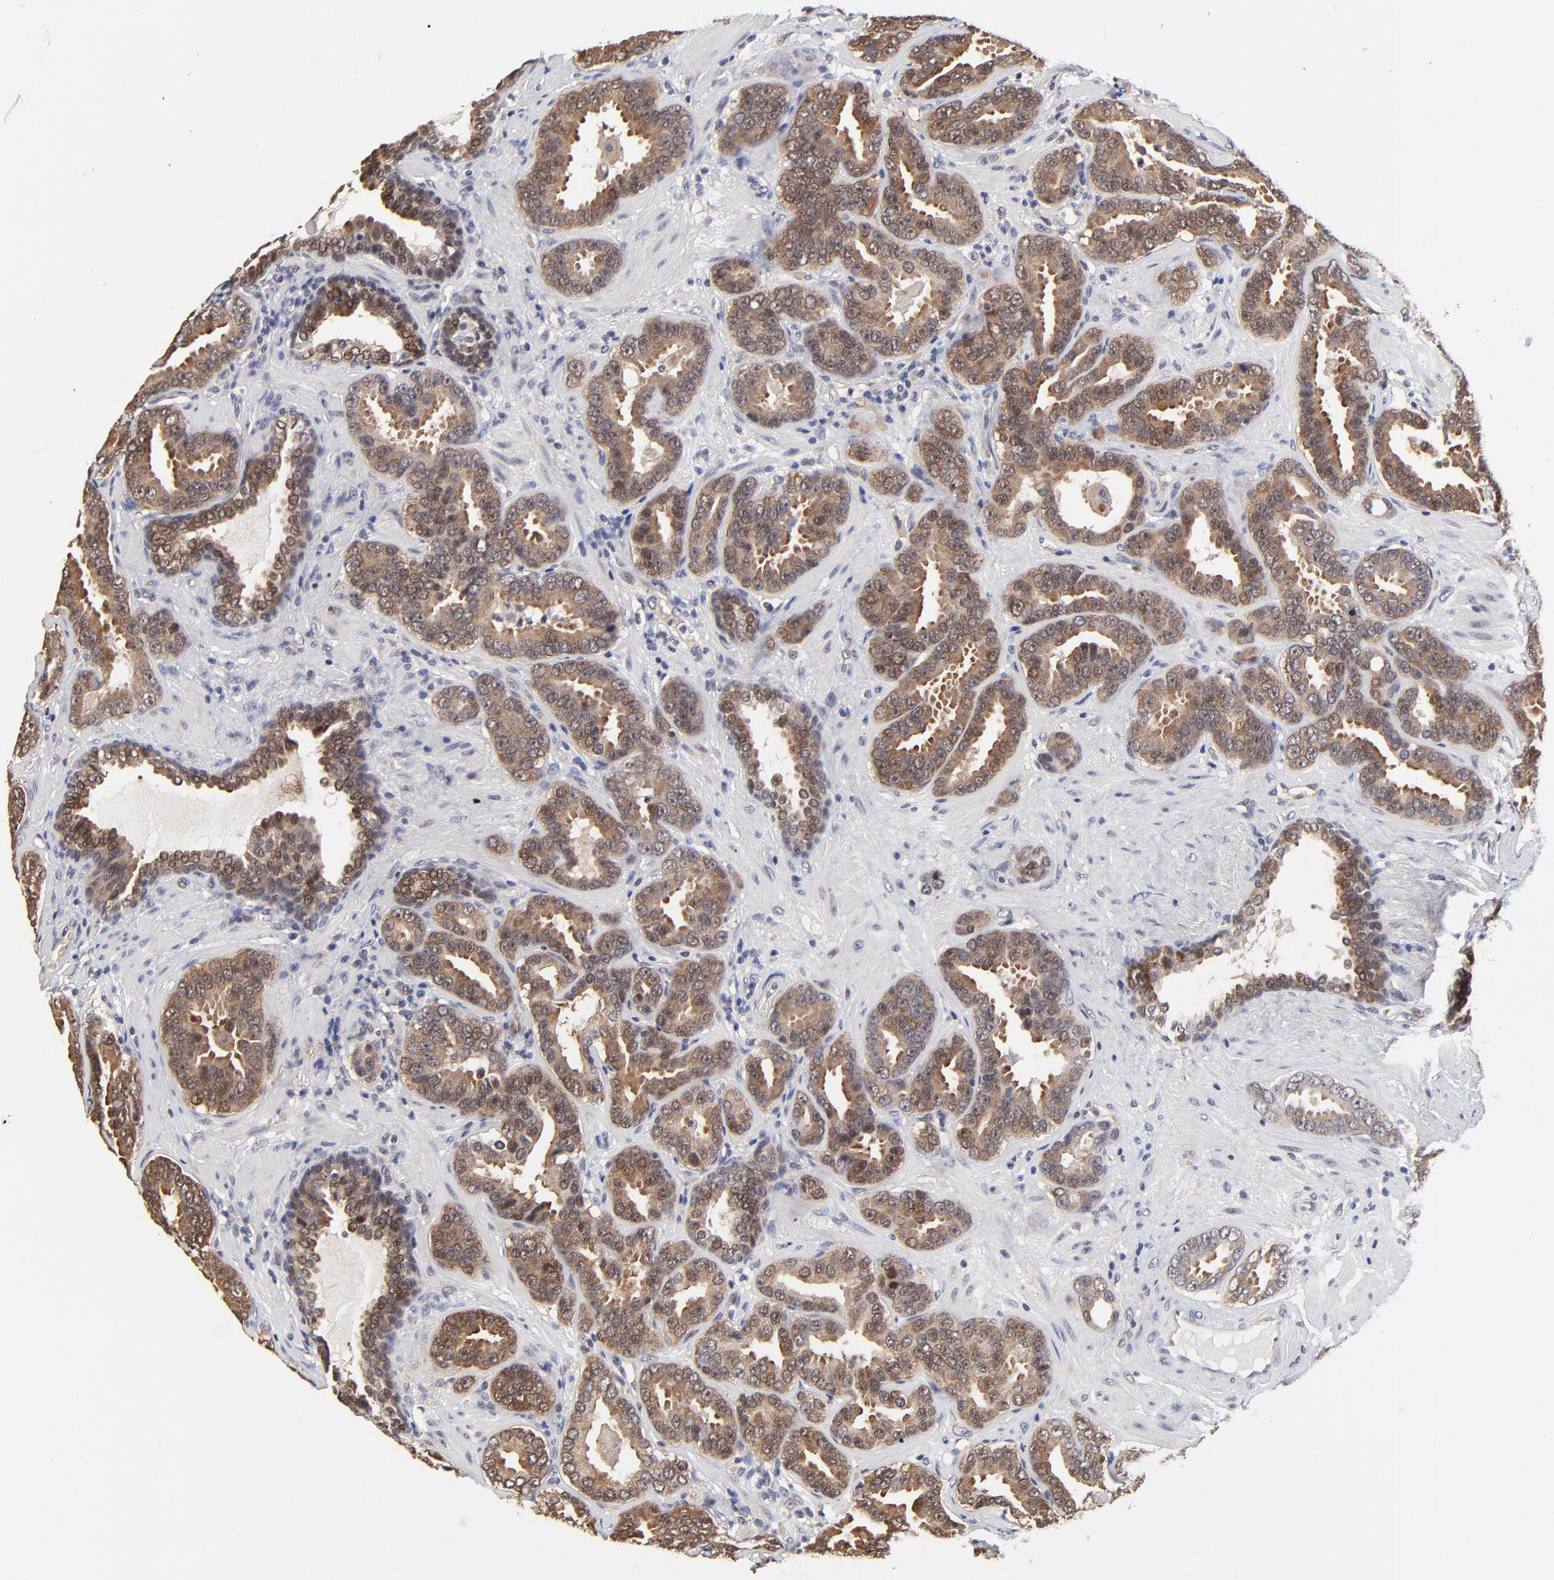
{"staining": {"intensity": "moderate", "quantity": ">75%", "location": "cytoplasmic/membranous"}, "tissue": "prostate cancer", "cell_type": "Tumor cells", "image_type": "cancer", "snomed": [{"axis": "morphology", "description": "Adenocarcinoma, Low grade"}, {"axis": "topography", "description": "Prostate"}], "caption": "The immunohistochemical stain labels moderate cytoplasmic/membranous expression in tumor cells of prostate cancer tissue.", "gene": "FRMD8", "patient": {"sex": "male", "age": 59}}